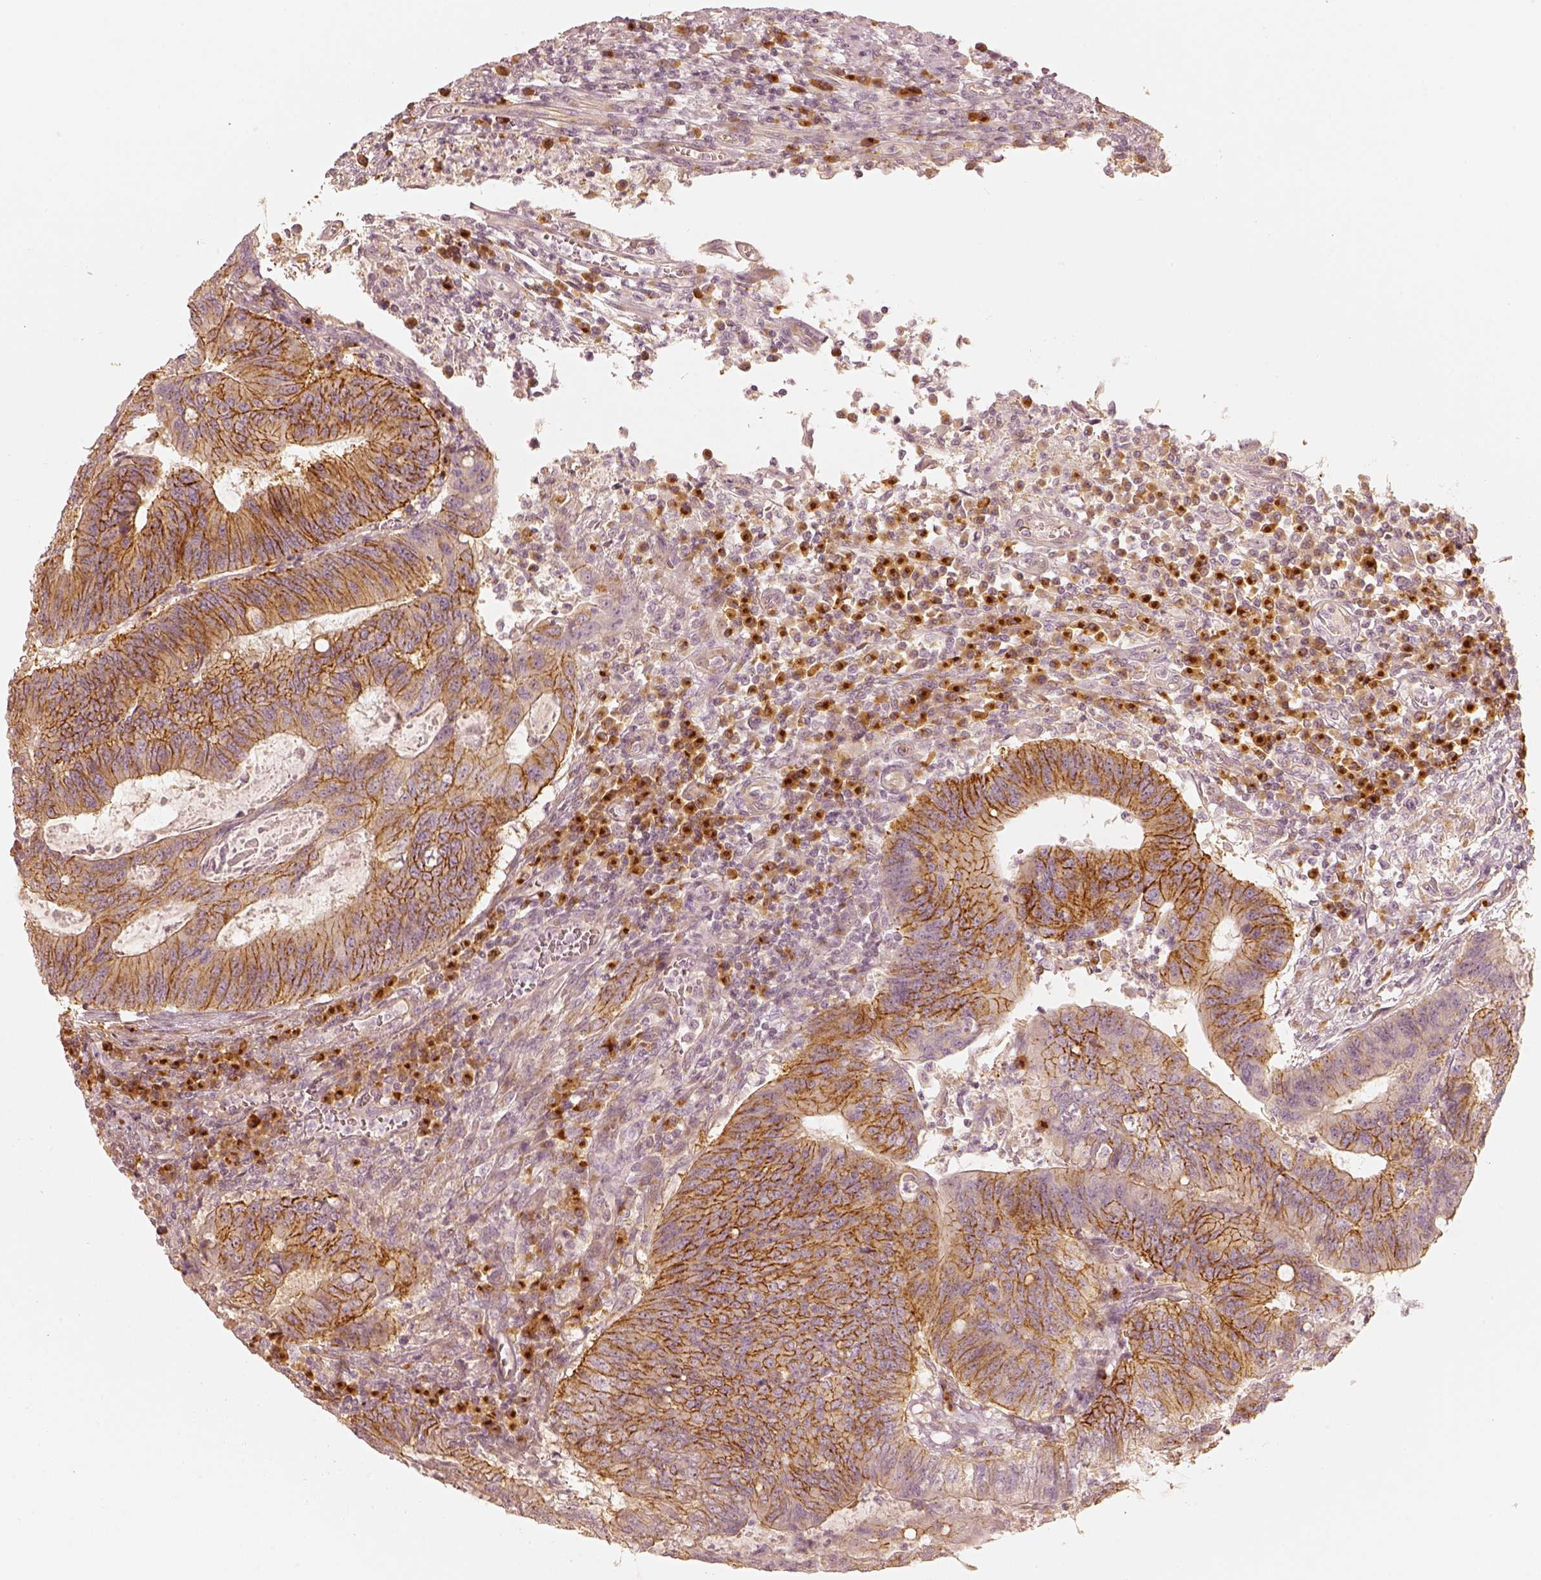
{"staining": {"intensity": "strong", "quantity": ">75%", "location": "cytoplasmic/membranous"}, "tissue": "colorectal cancer", "cell_type": "Tumor cells", "image_type": "cancer", "snomed": [{"axis": "morphology", "description": "Adenocarcinoma, NOS"}, {"axis": "topography", "description": "Colon"}], "caption": "Immunohistochemistry staining of colorectal cancer (adenocarcinoma), which exhibits high levels of strong cytoplasmic/membranous expression in about >75% of tumor cells indicating strong cytoplasmic/membranous protein positivity. The staining was performed using DAB (3,3'-diaminobenzidine) (brown) for protein detection and nuclei were counterstained in hematoxylin (blue).", "gene": "GORASP2", "patient": {"sex": "male", "age": 67}}